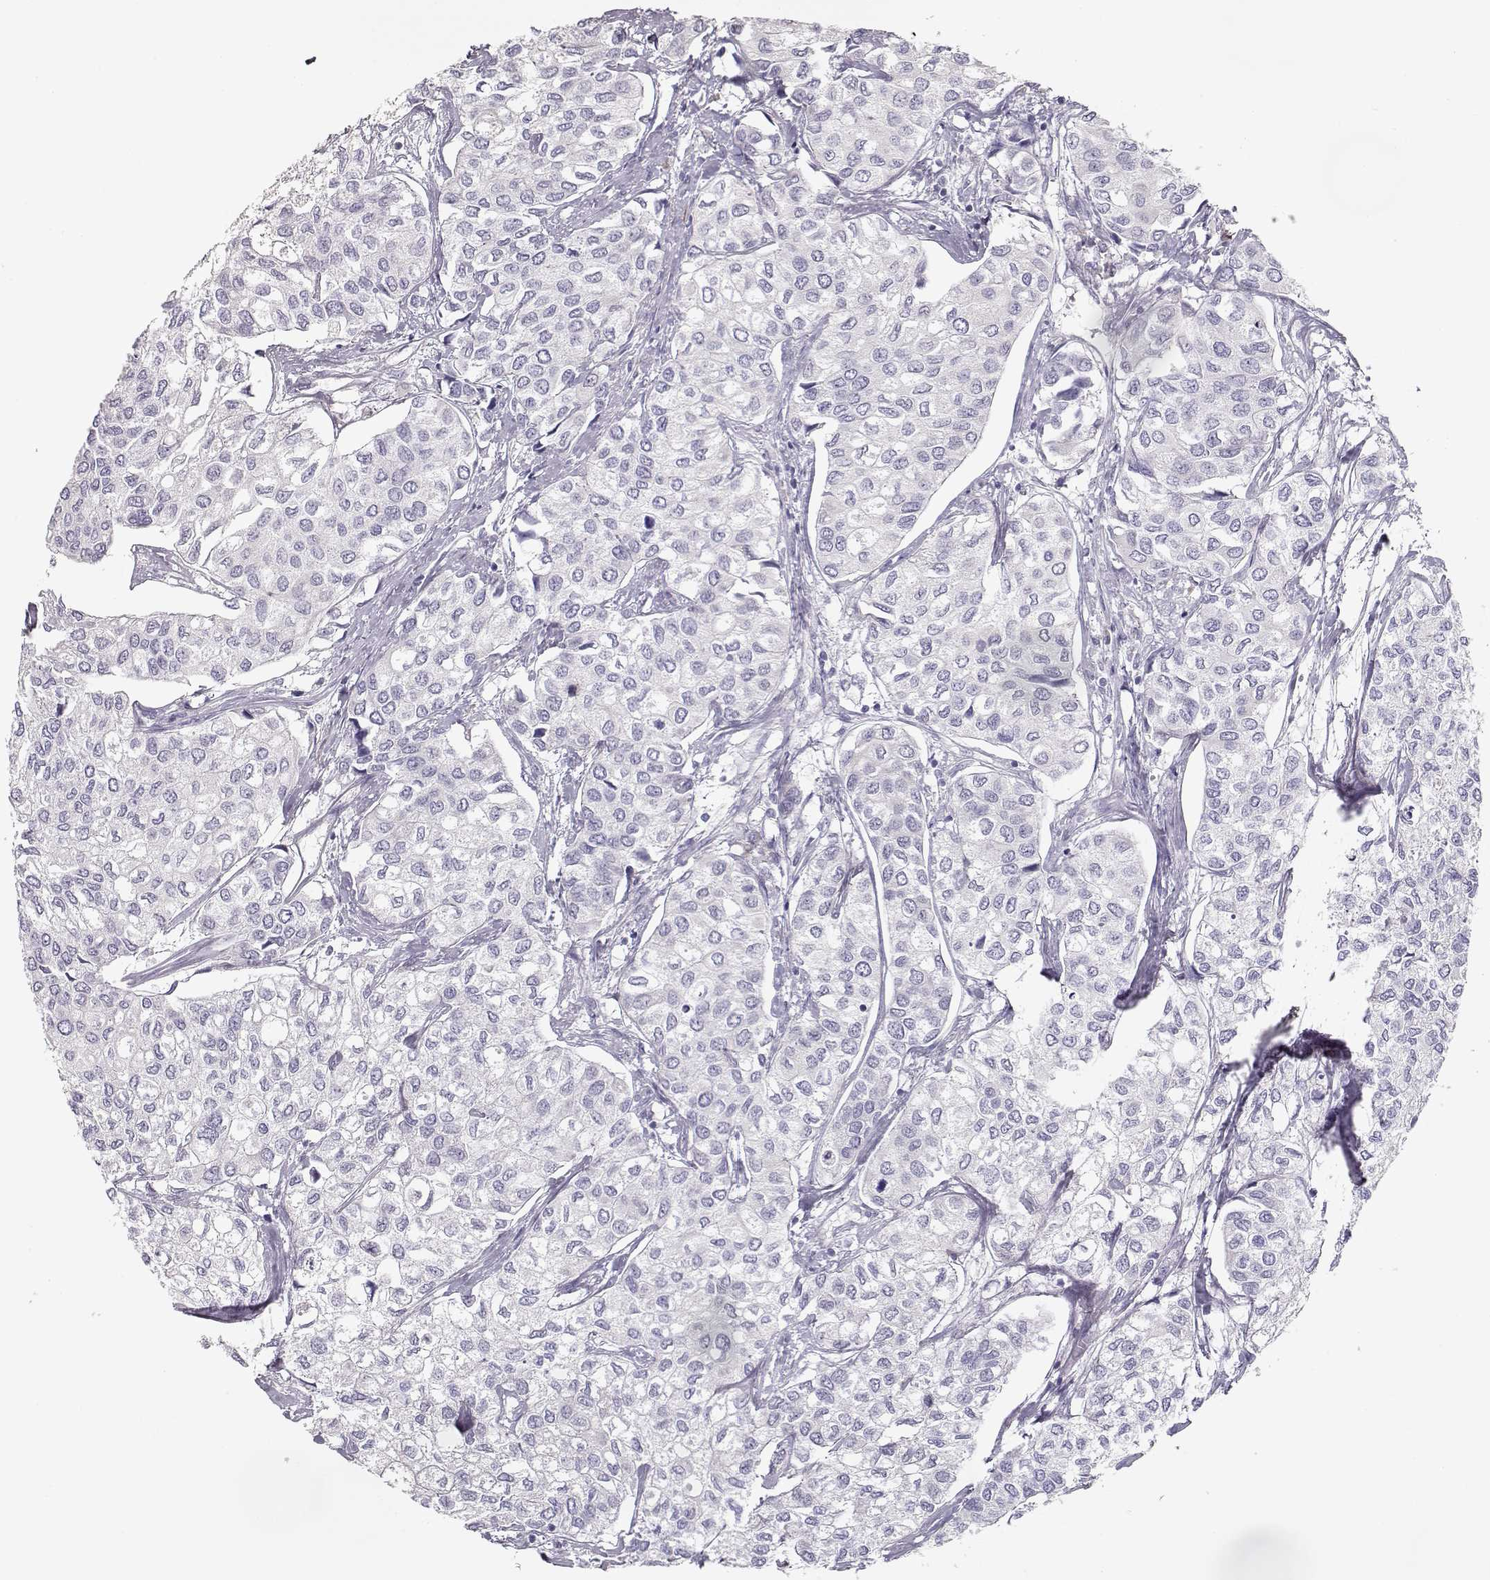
{"staining": {"intensity": "negative", "quantity": "none", "location": "none"}, "tissue": "urothelial cancer", "cell_type": "Tumor cells", "image_type": "cancer", "snomed": [{"axis": "morphology", "description": "Urothelial carcinoma, High grade"}, {"axis": "topography", "description": "Urinary bladder"}], "caption": "Tumor cells show no significant protein expression in high-grade urothelial carcinoma.", "gene": "GLIPR1L2", "patient": {"sex": "male", "age": 73}}